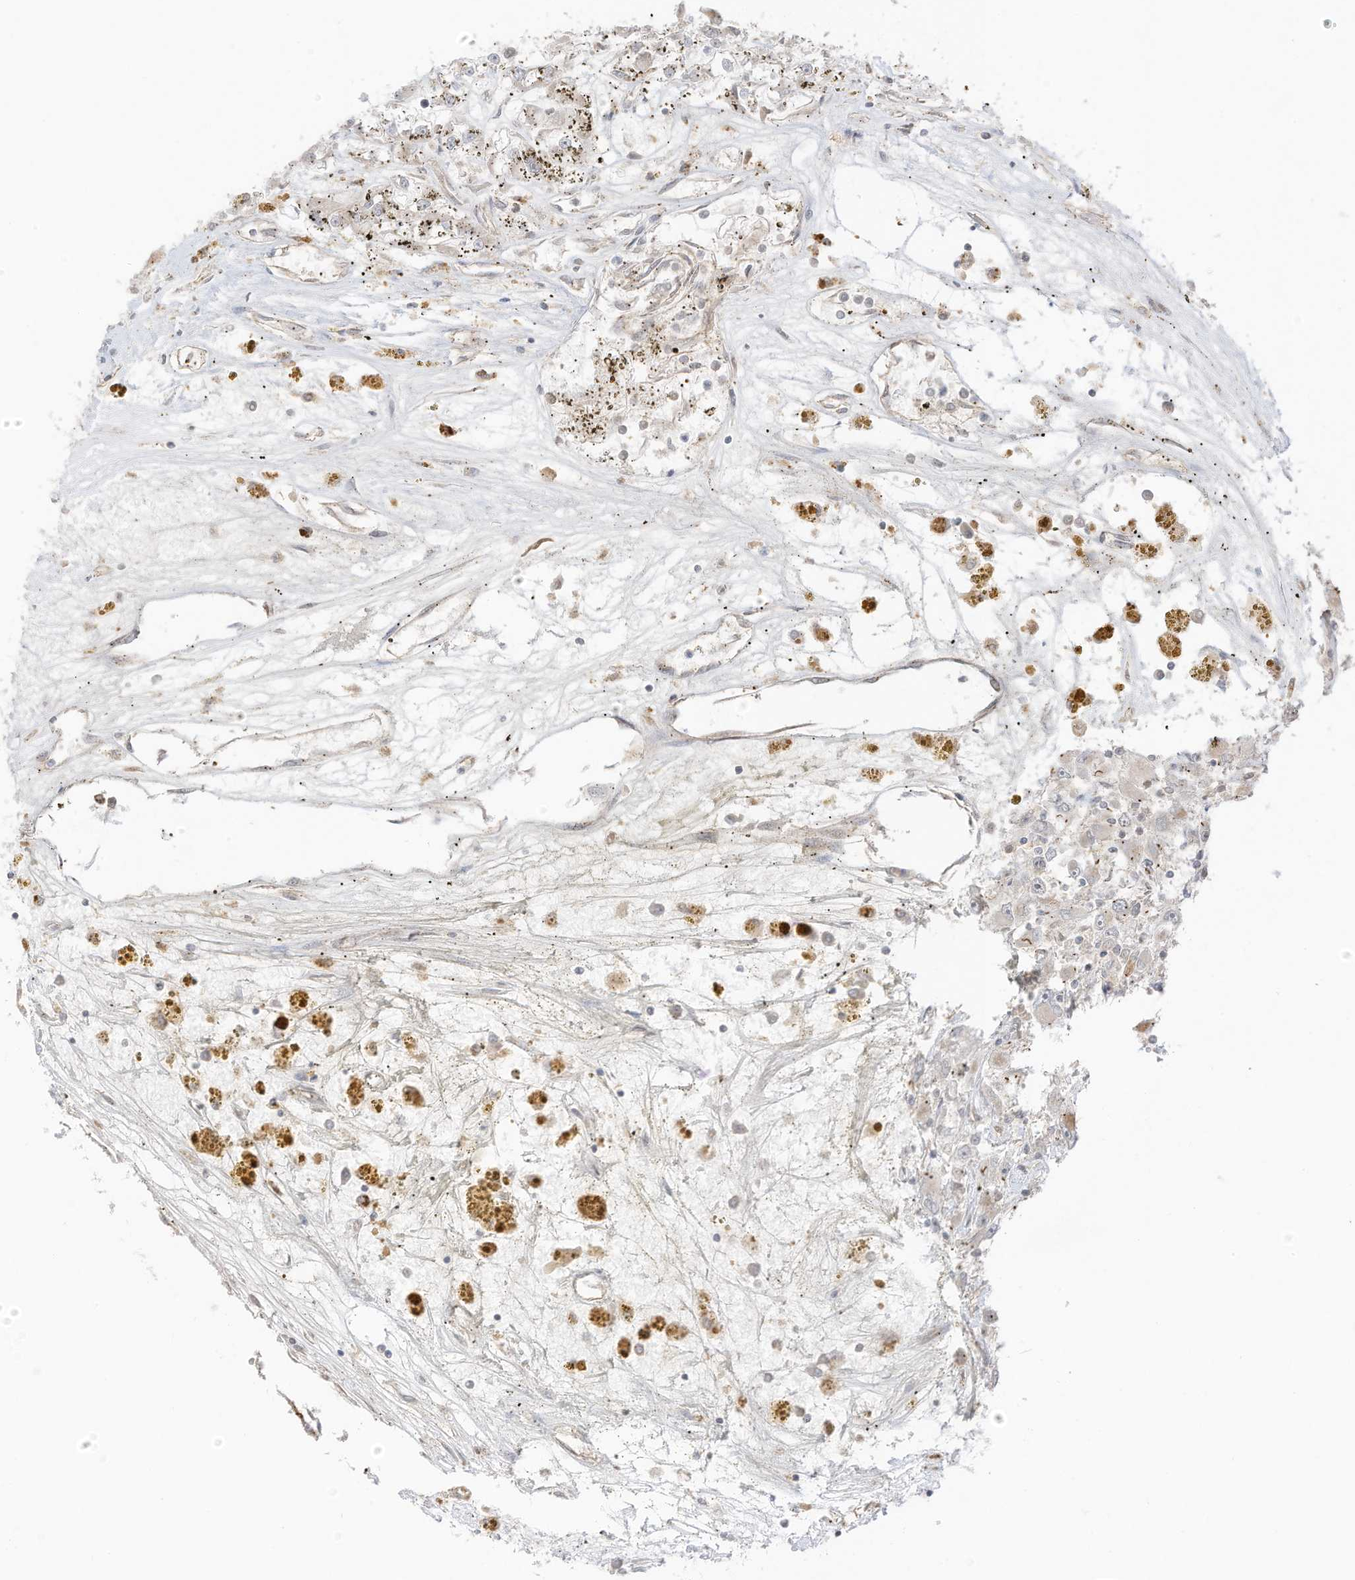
{"staining": {"intensity": "strong", "quantity": "25%-75%", "location": "cytoplasmic/membranous"}, "tissue": "renal cancer", "cell_type": "Tumor cells", "image_type": "cancer", "snomed": [{"axis": "morphology", "description": "Adenocarcinoma, NOS"}, {"axis": "topography", "description": "Kidney"}], "caption": "Brown immunohistochemical staining in renal adenocarcinoma reveals strong cytoplasmic/membranous staining in about 25%-75% of tumor cells.", "gene": "N4BP3", "patient": {"sex": "female", "age": 52}}